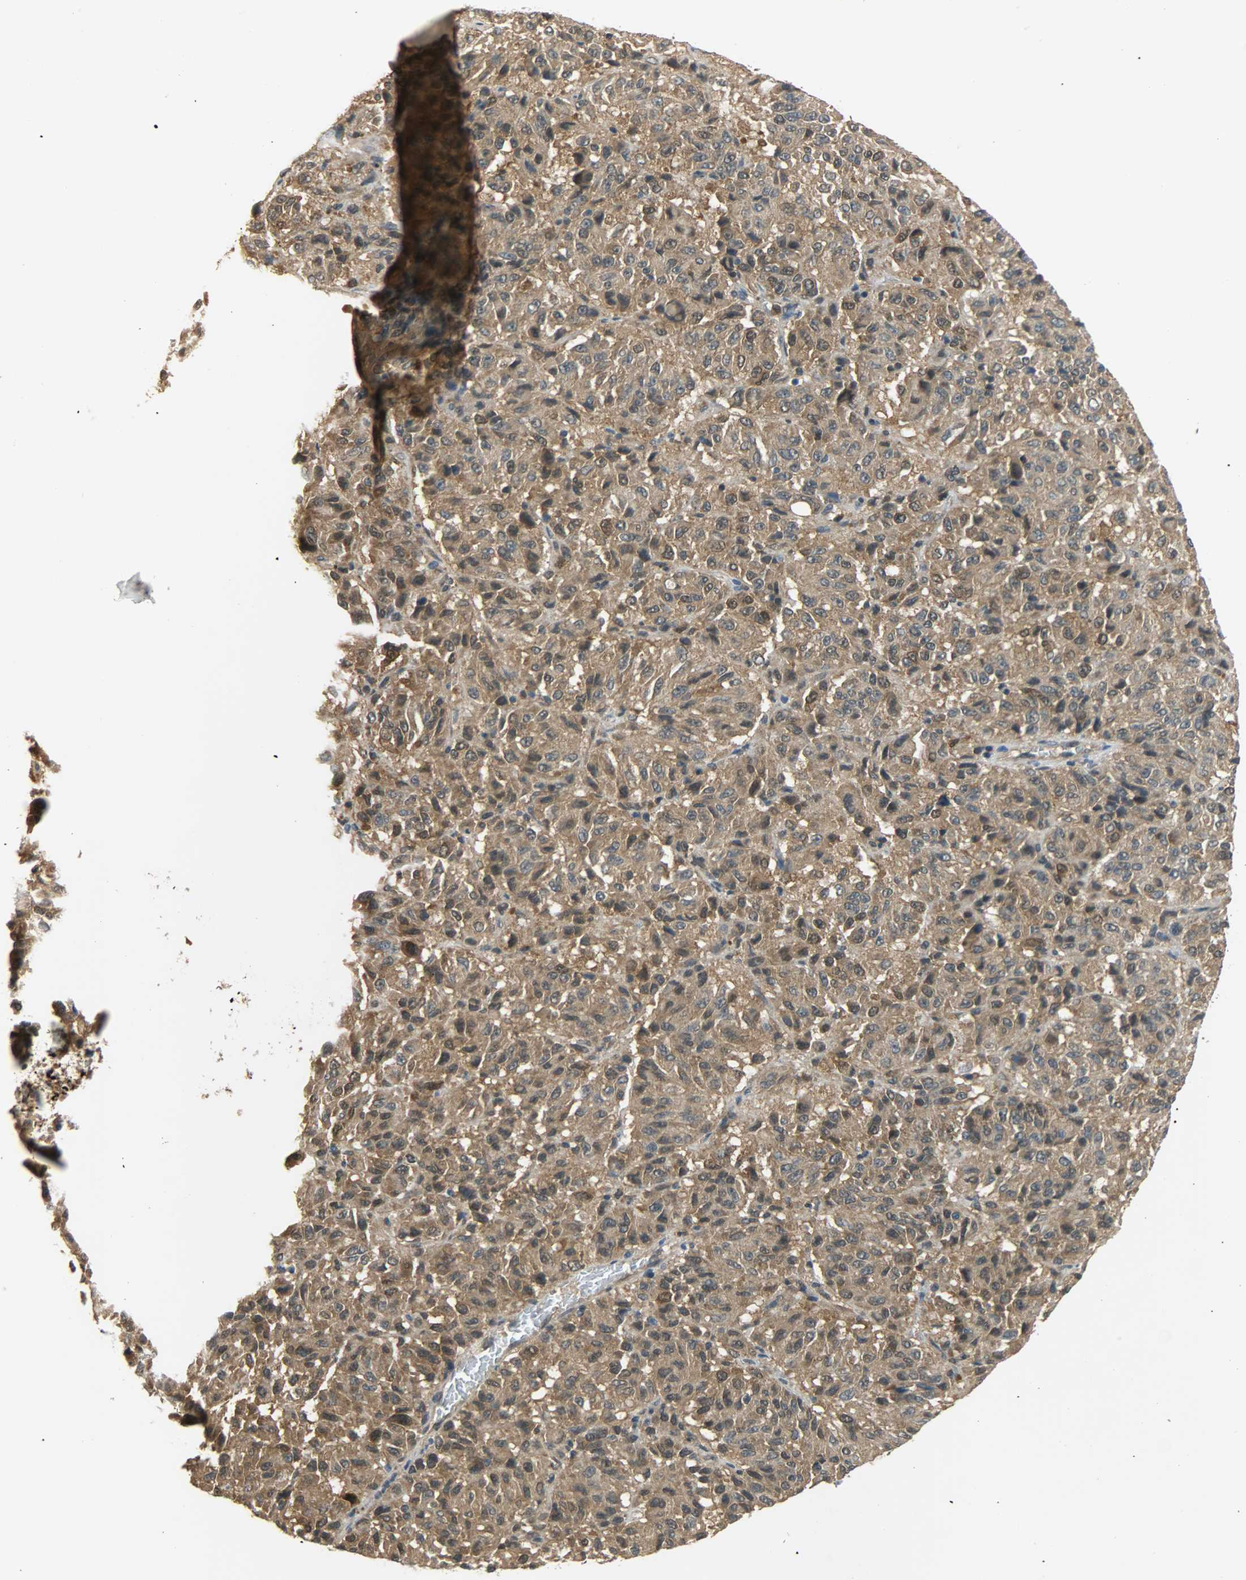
{"staining": {"intensity": "moderate", "quantity": ">75%", "location": "cytoplasmic/membranous,nuclear"}, "tissue": "melanoma", "cell_type": "Tumor cells", "image_type": "cancer", "snomed": [{"axis": "morphology", "description": "Malignant melanoma, Metastatic site"}, {"axis": "topography", "description": "Lung"}], "caption": "A brown stain labels moderate cytoplasmic/membranous and nuclear staining of a protein in human melanoma tumor cells.", "gene": "EIF4EBP1", "patient": {"sex": "male", "age": 64}}